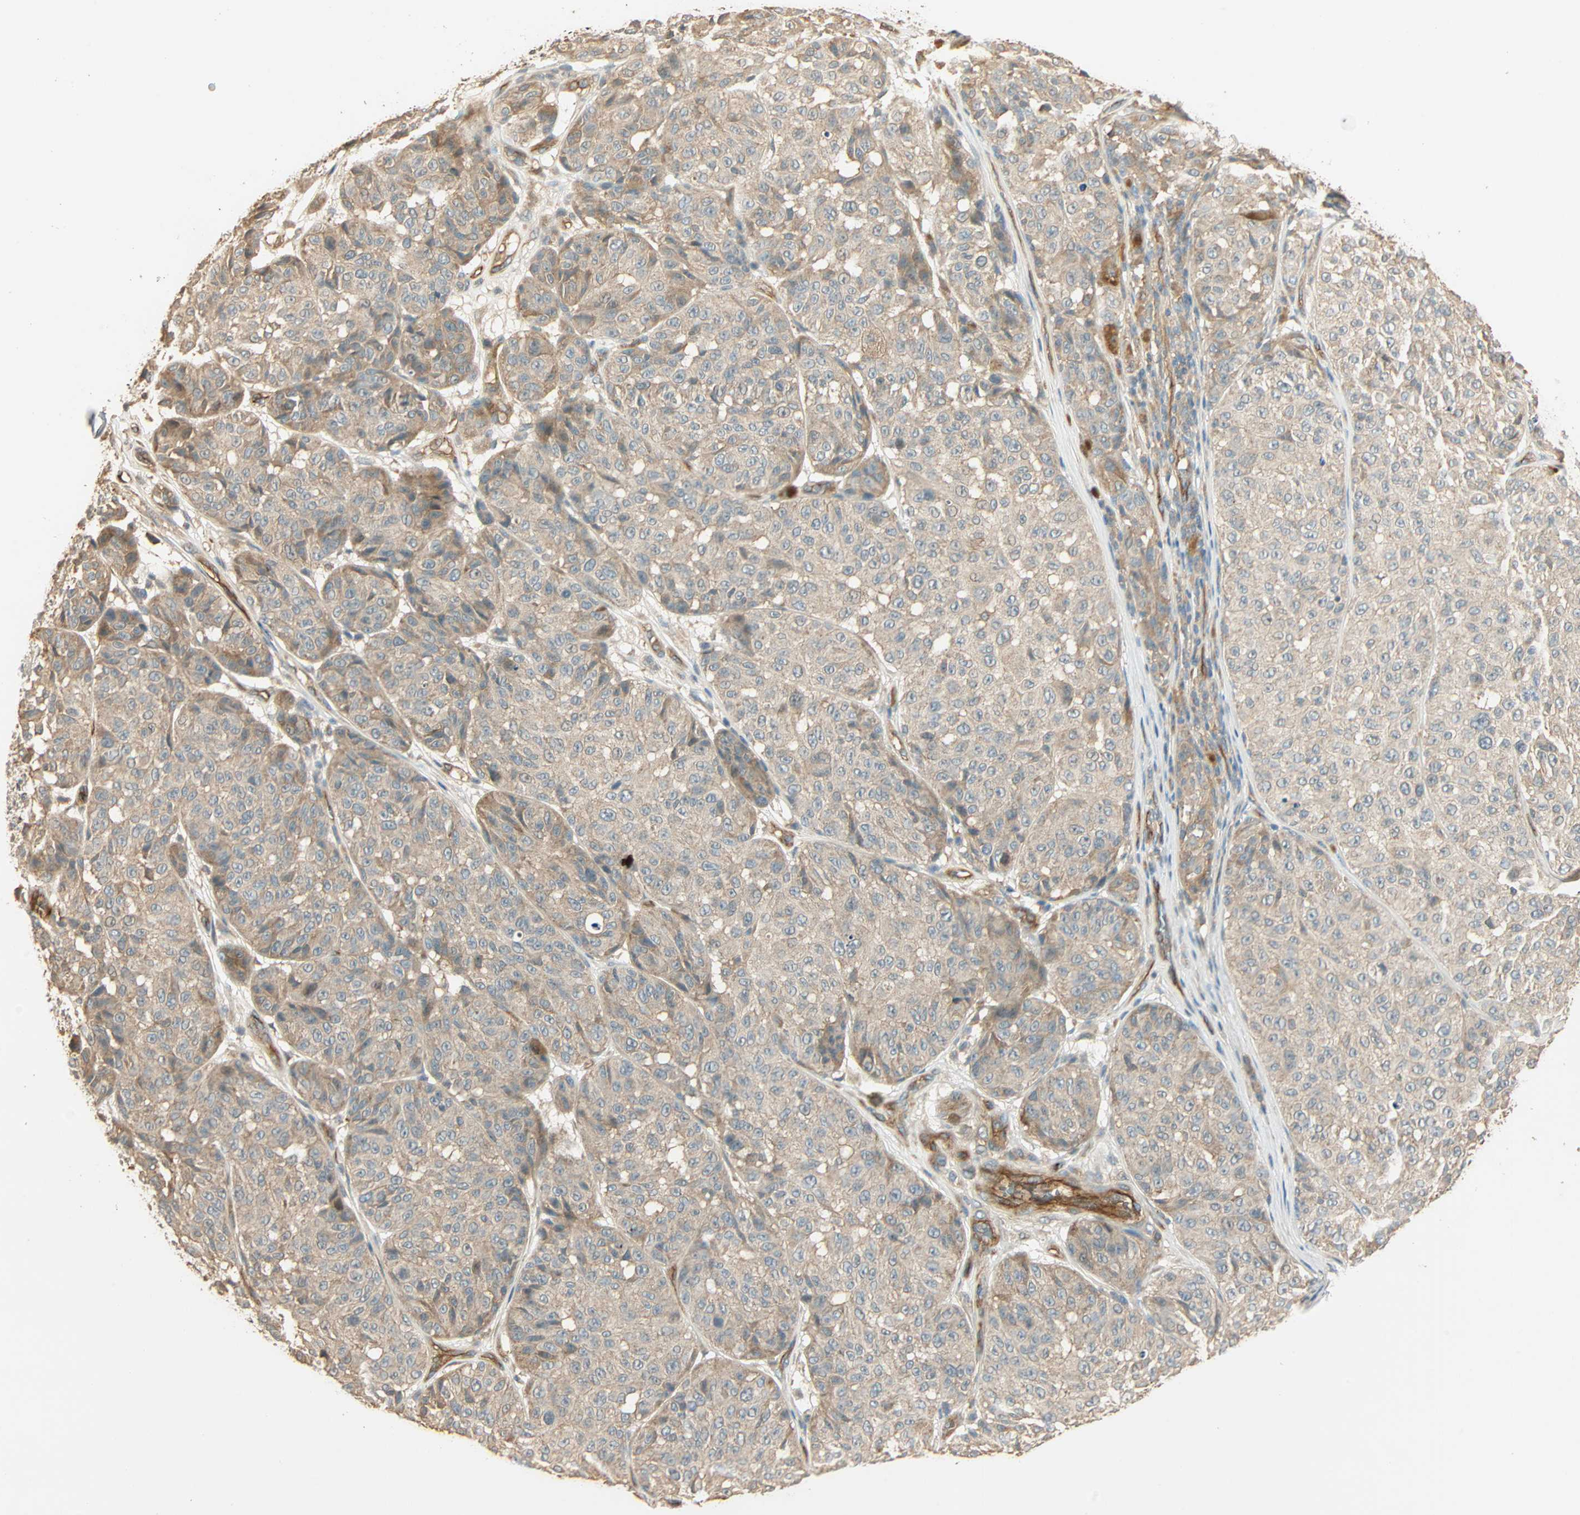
{"staining": {"intensity": "weak", "quantity": ">75%", "location": "cytoplasmic/membranous"}, "tissue": "melanoma", "cell_type": "Tumor cells", "image_type": "cancer", "snomed": [{"axis": "morphology", "description": "Malignant melanoma, NOS"}, {"axis": "topography", "description": "Skin"}], "caption": "Protein analysis of melanoma tissue exhibits weak cytoplasmic/membranous expression in about >75% of tumor cells. (IHC, brightfield microscopy, high magnification).", "gene": "GALK1", "patient": {"sex": "female", "age": 46}}